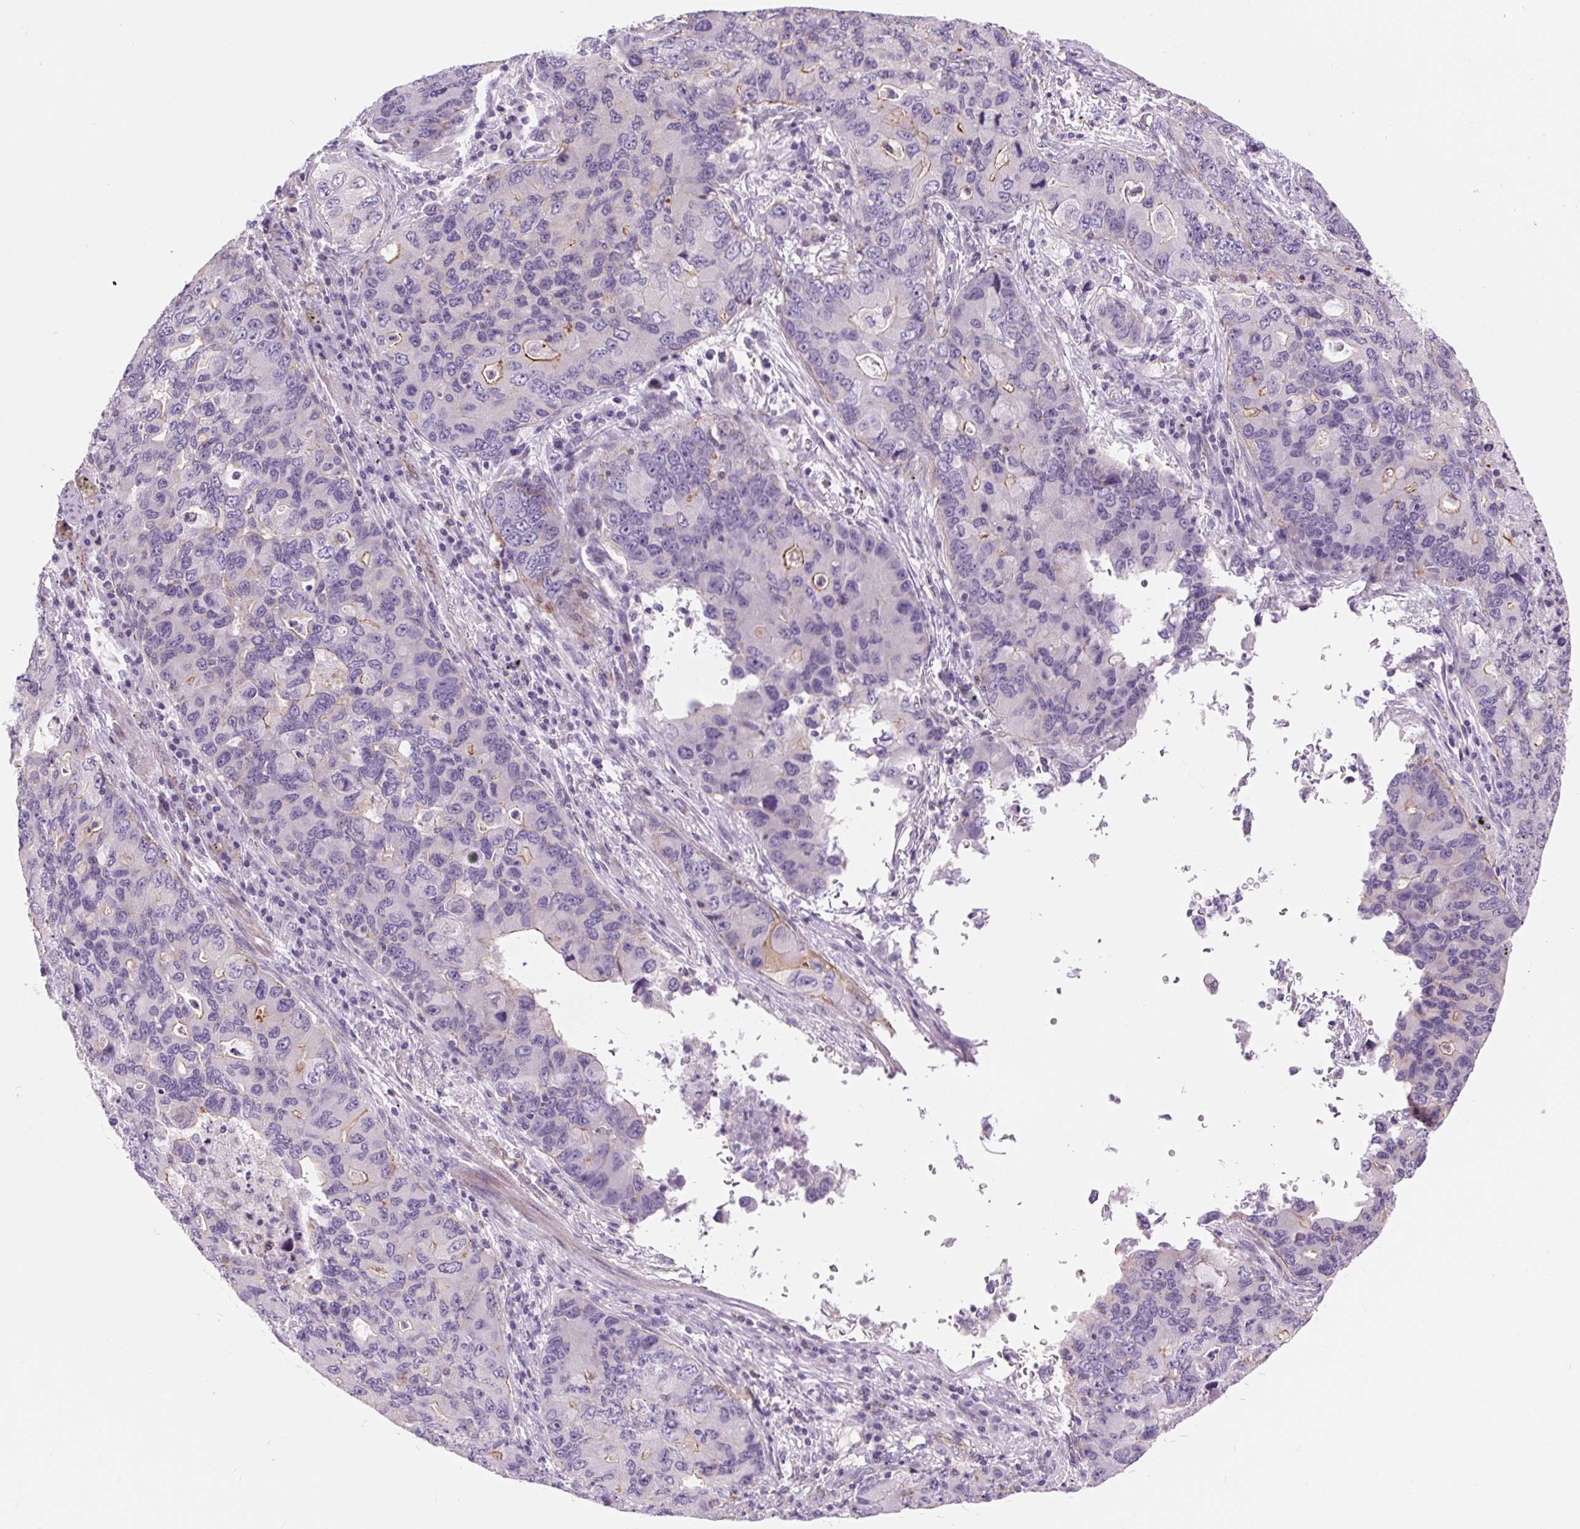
{"staining": {"intensity": "moderate", "quantity": "<25%", "location": "cytoplasmic/membranous"}, "tissue": "lung cancer", "cell_type": "Tumor cells", "image_type": "cancer", "snomed": [{"axis": "morphology", "description": "Adenocarcinoma, NOS"}, {"axis": "morphology", "description": "Adenocarcinoma, metastatic, NOS"}, {"axis": "topography", "description": "Lymph node"}, {"axis": "topography", "description": "Lung"}], "caption": "Metastatic adenocarcinoma (lung) tissue shows moderate cytoplasmic/membranous expression in about <25% of tumor cells, visualized by immunohistochemistry. Using DAB (3,3'-diaminobenzidine) (brown) and hematoxylin (blue) stains, captured at high magnification using brightfield microscopy.", "gene": "DIXDC1", "patient": {"sex": "female", "age": 54}}